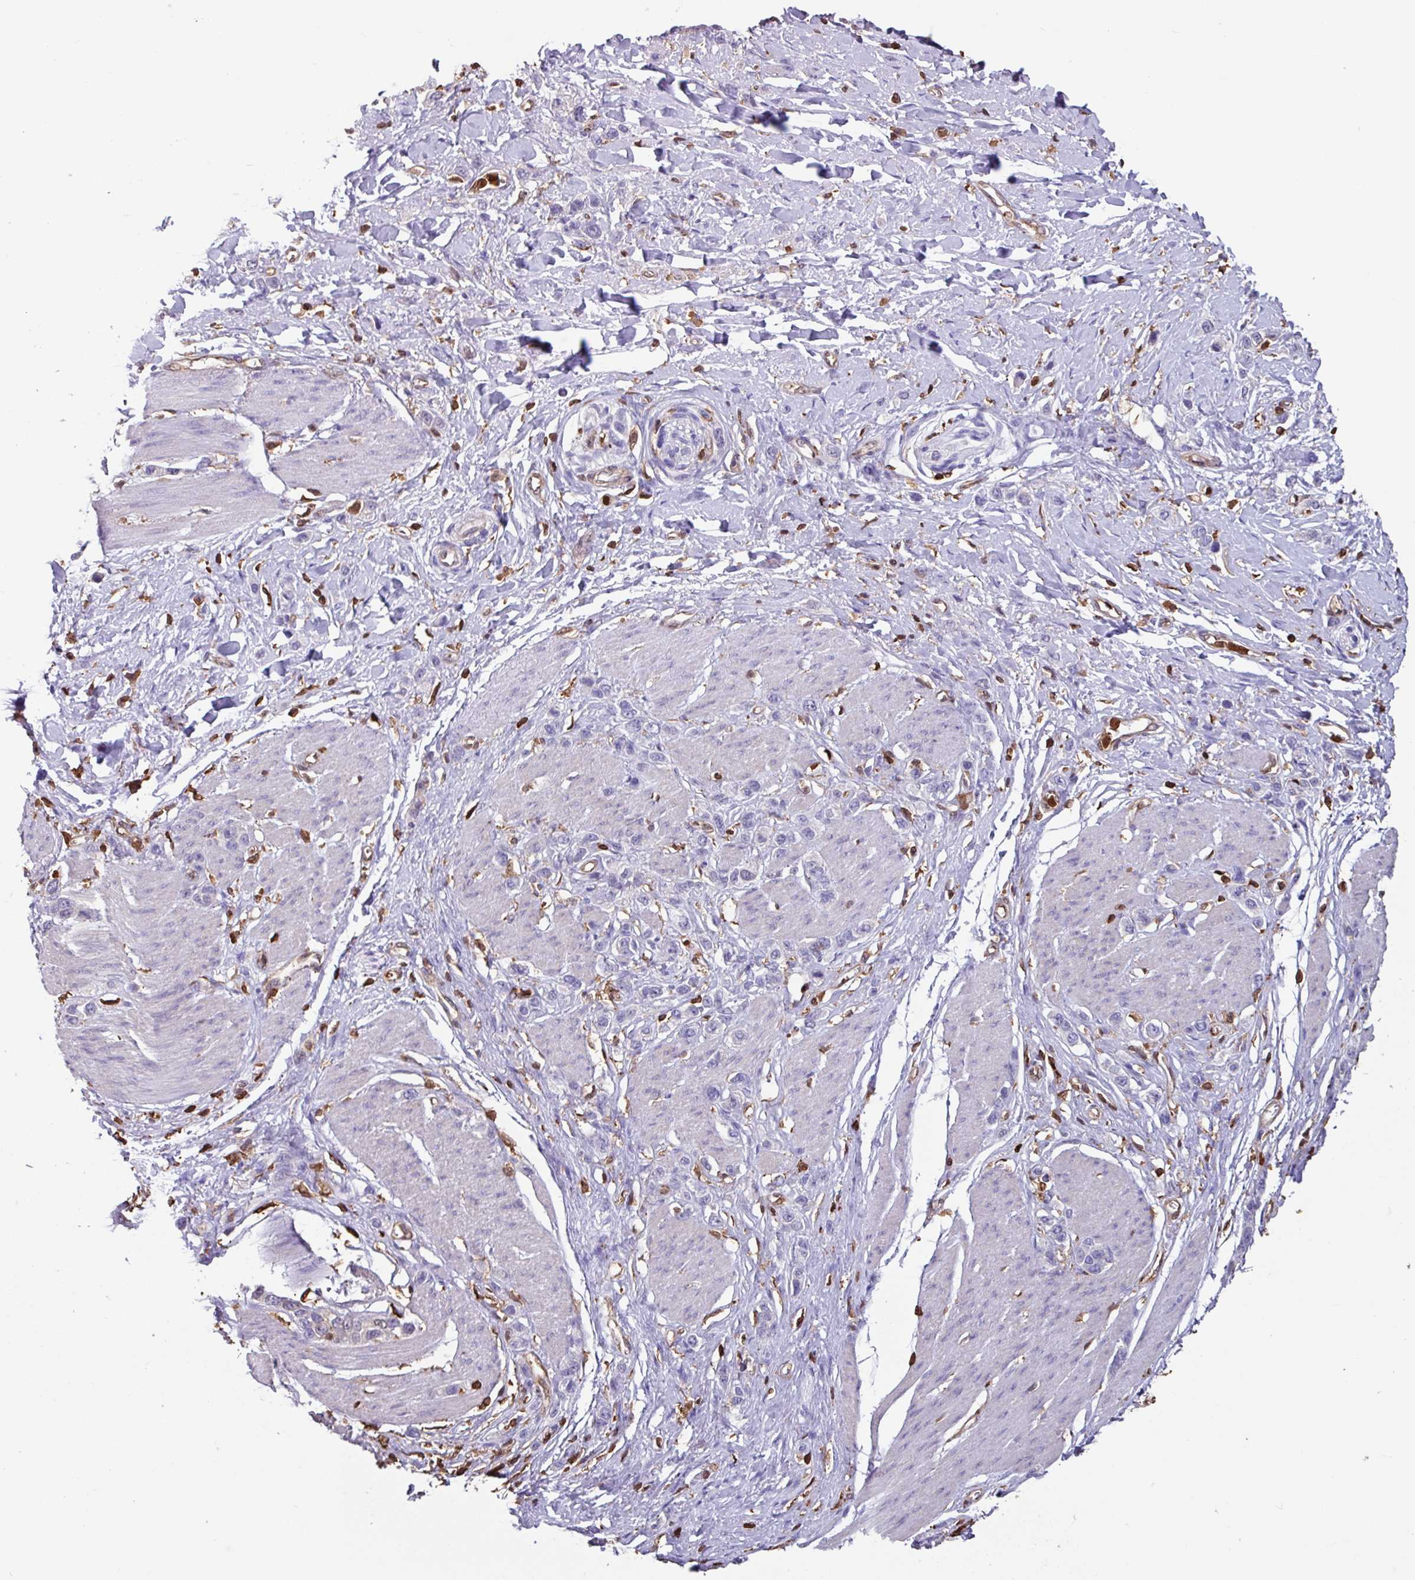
{"staining": {"intensity": "negative", "quantity": "none", "location": "none"}, "tissue": "stomach cancer", "cell_type": "Tumor cells", "image_type": "cancer", "snomed": [{"axis": "morphology", "description": "Adenocarcinoma, NOS"}, {"axis": "topography", "description": "Stomach"}], "caption": "Immunohistochemistry of adenocarcinoma (stomach) shows no expression in tumor cells. Nuclei are stained in blue.", "gene": "ARHGDIB", "patient": {"sex": "female", "age": 65}}